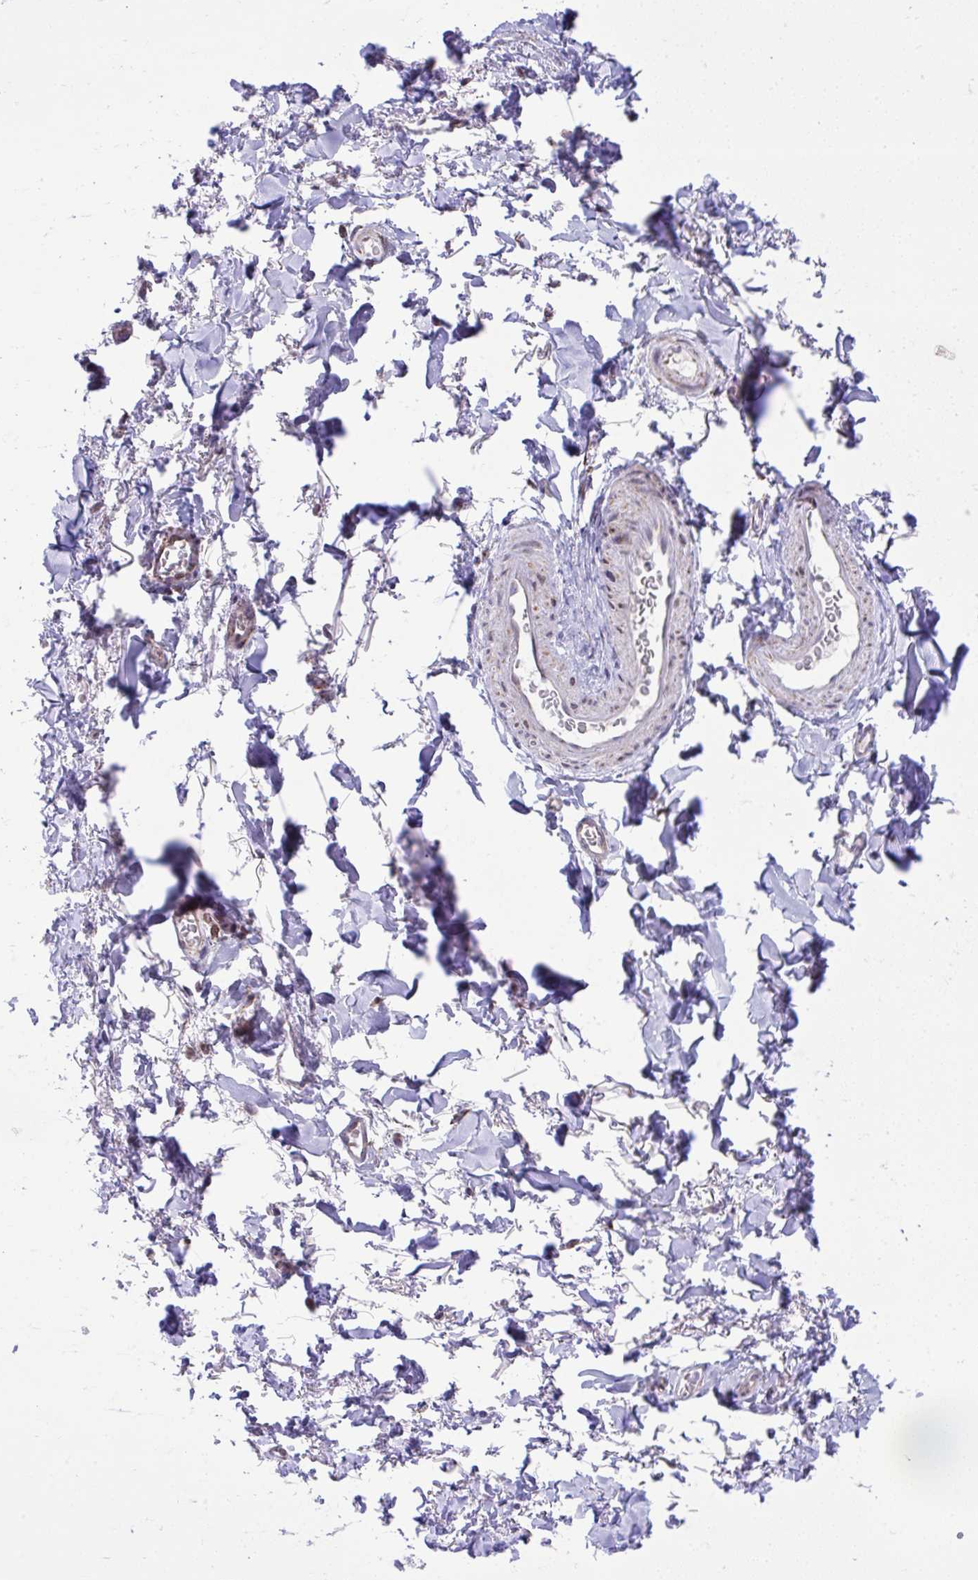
{"staining": {"intensity": "negative", "quantity": "none", "location": "none"}, "tissue": "adipose tissue", "cell_type": "Adipocytes", "image_type": "normal", "snomed": [{"axis": "morphology", "description": "Normal tissue, NOS"}, {"axis": "topography", "description": "Vulva"}, {"axis": "topography", "description": "Peripheral nerve tissue"}], "caption": "Protein analysis of benign adipose tissue displays no significant expression in adipocytes.", "gene": "ZNF362", "patient": {"sex": "female", "age": 66}}